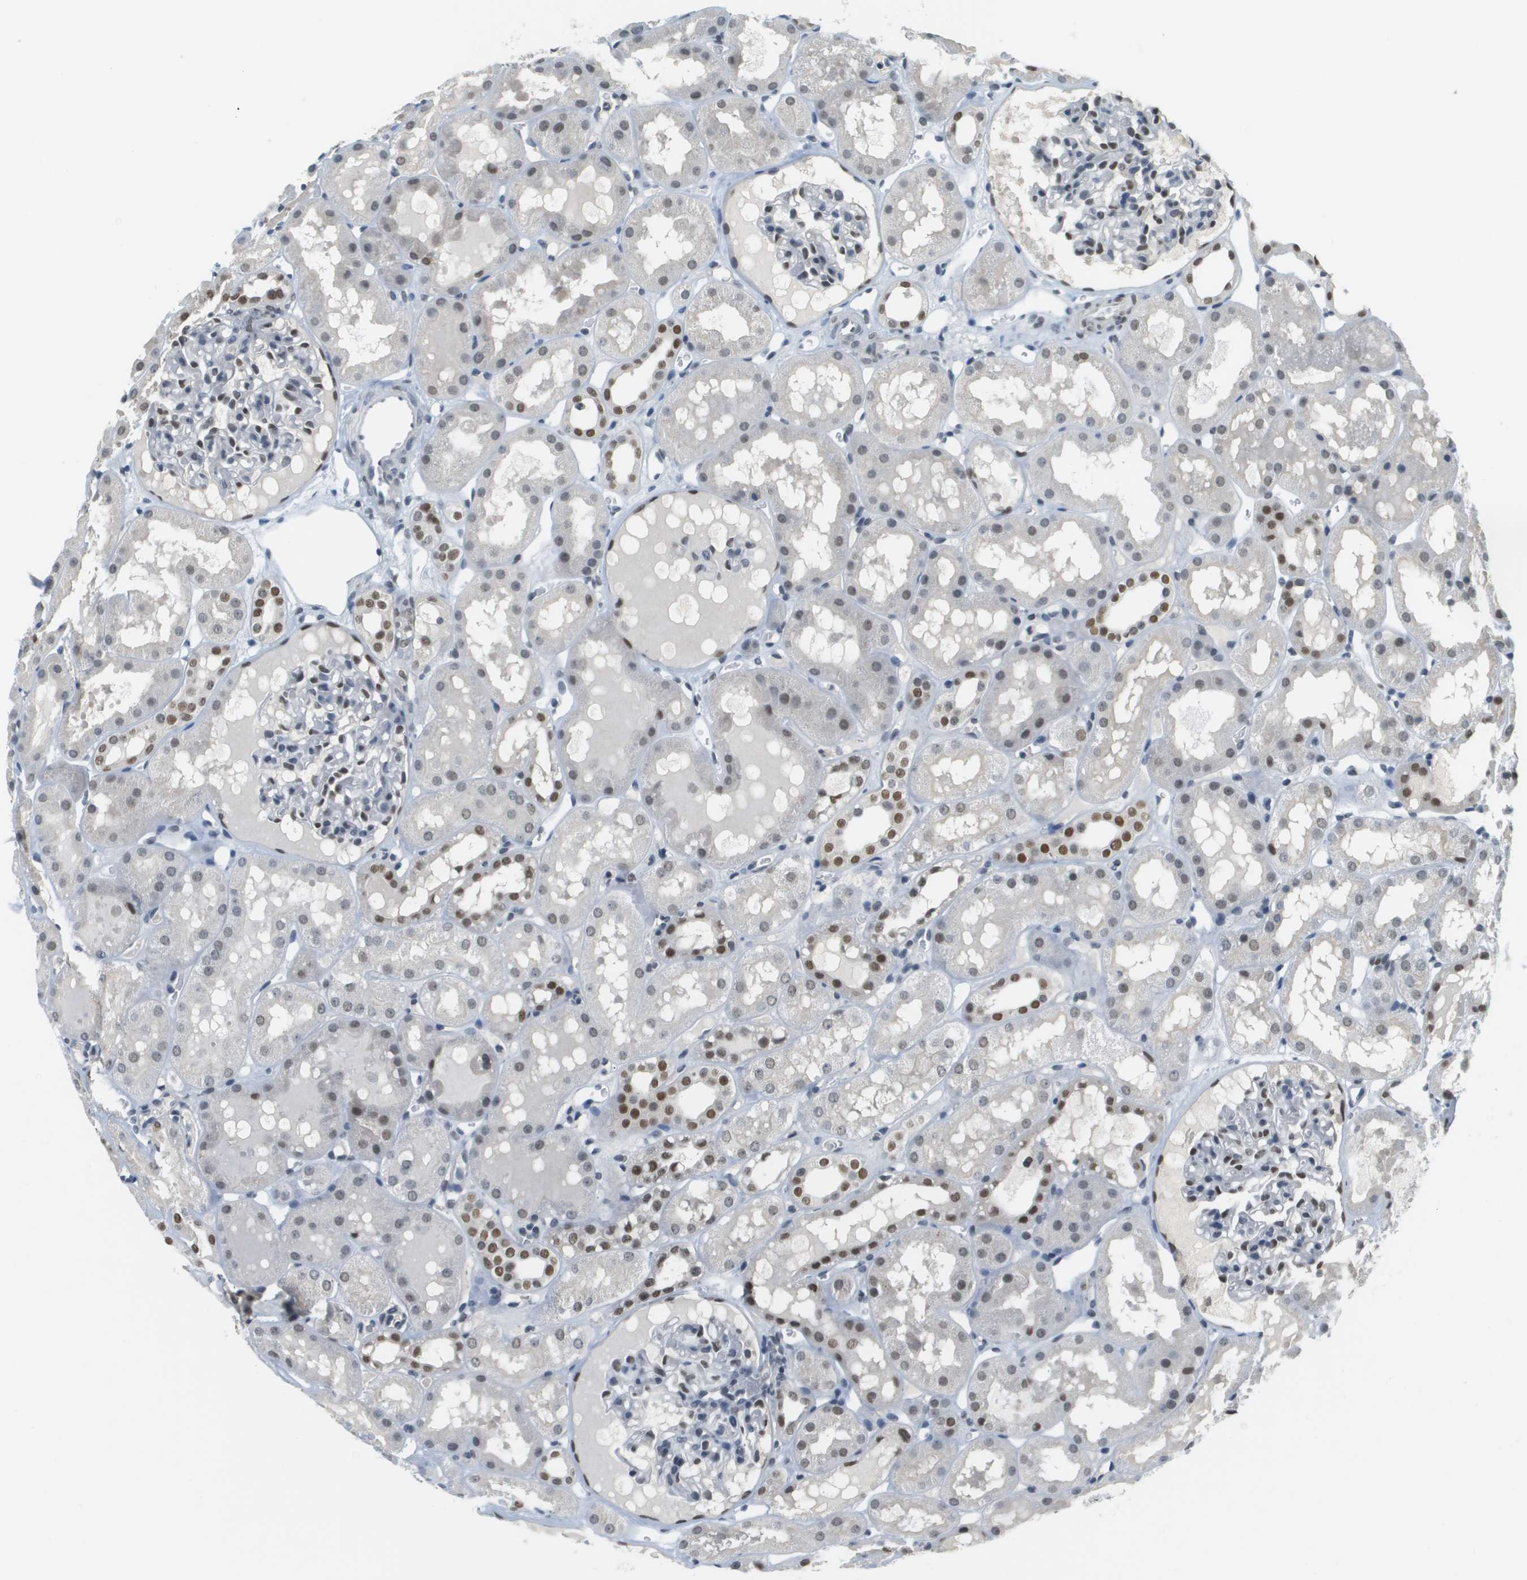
{"staining": {"intensity": "strong", "quantity": "<25%", "location": "nuclear"}, "tissue": "kidney", "cell_type": "Cells in glomeruli", "image_type": "normal", "snomed": [{"axis": "morphology", "description": "Normal tissue, NOS"}, {"axis": "topography", "description": "Kidney"}, {"axis": "topography", "description": "Urinary bladder"}], "caption": "About <25% of cells in glomeruli in unremarkable kidney demonstrate strong nuclear protein positivity as visualized by brown immunohistochemical staining.", "gene": "CBX5", "patient": {"sex": "male", "age": 16}}